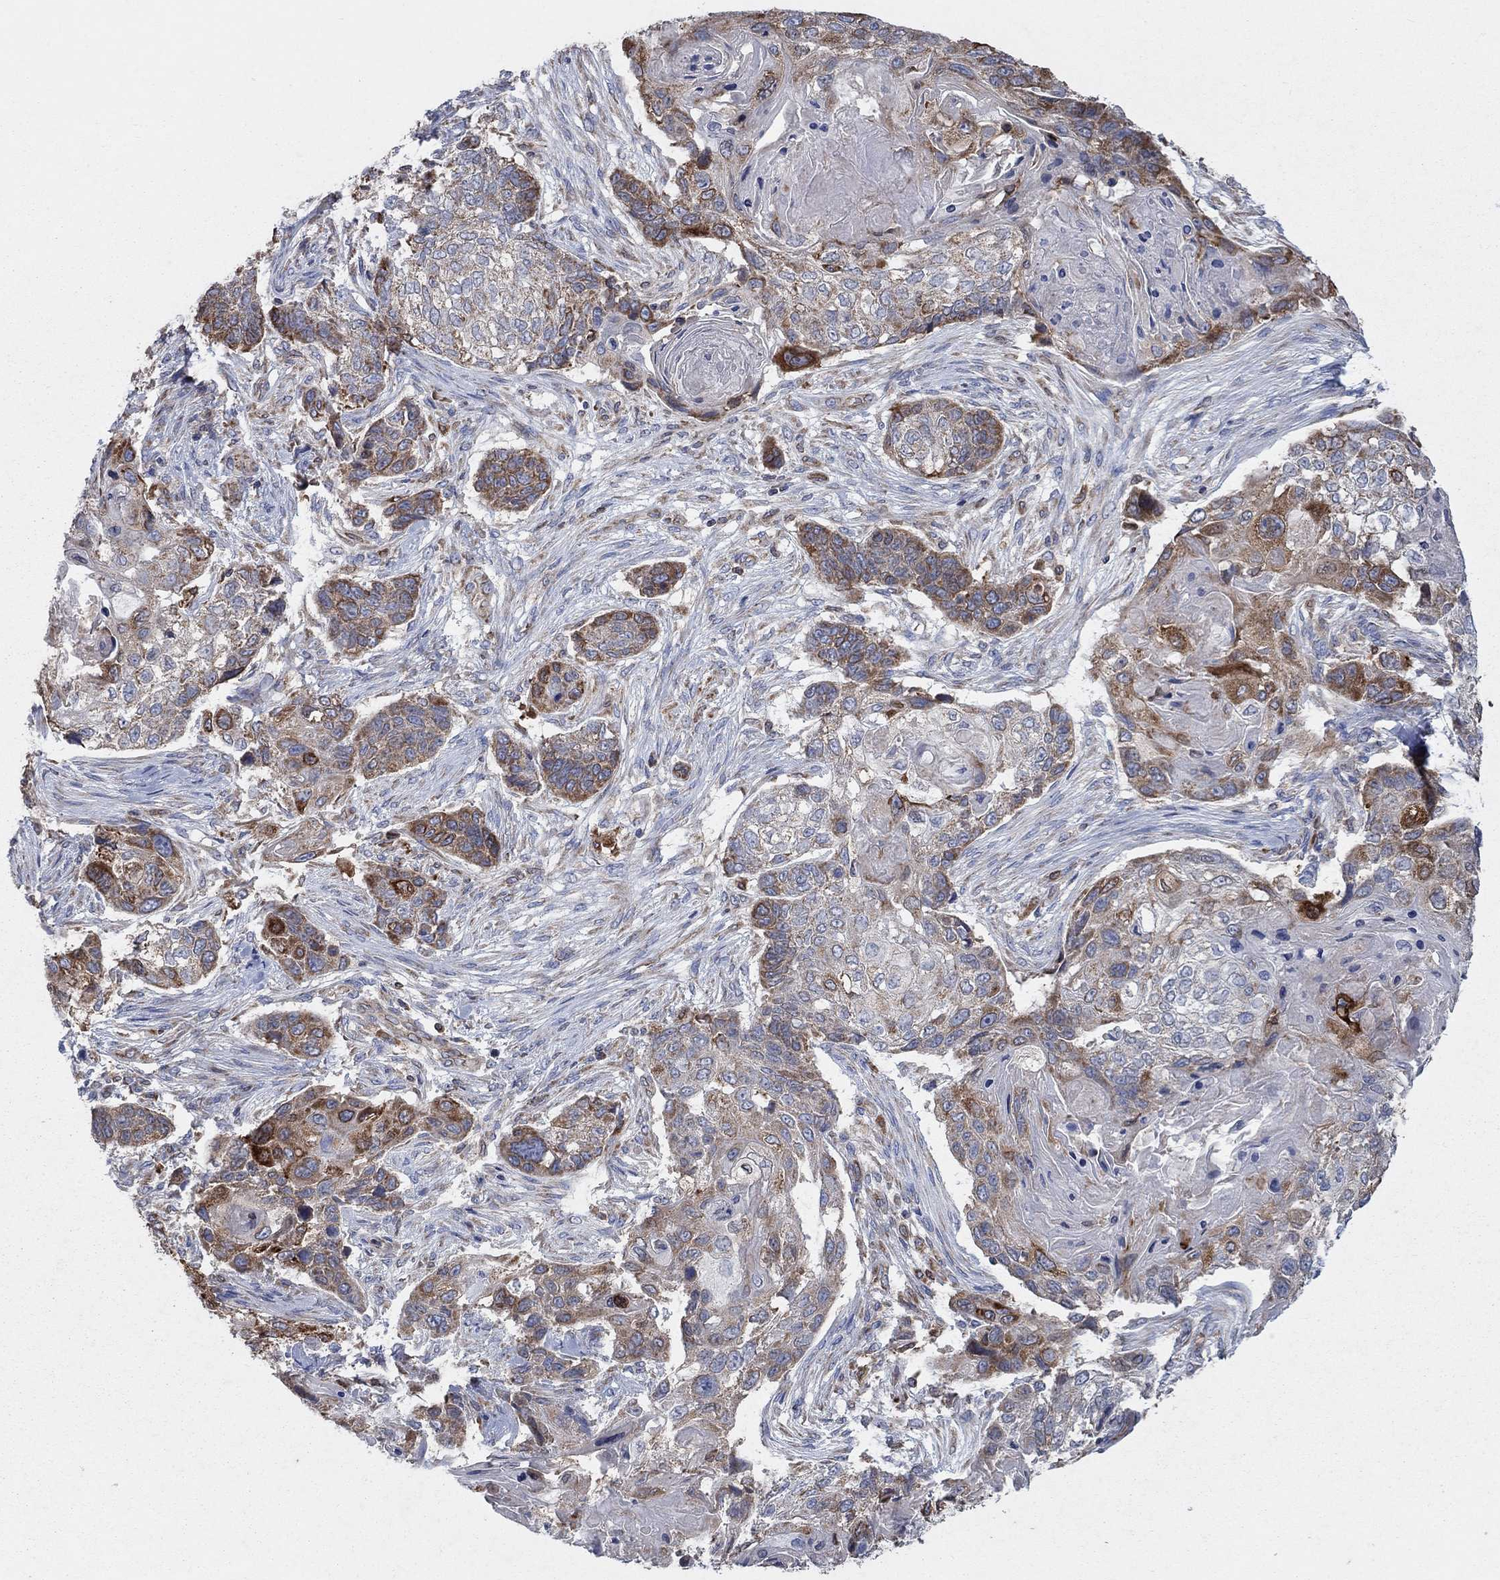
{"staining": {"intensity": "moderate", "quantity": "25%-75%", "location": "cytoplasmic/membranous"}, "tissue": "lung cancer", "cell_type": "Tumor cells", "image_type": "cancer", "snomed": [{"axis": "morphology", "description": "Normal tissue, NOS"}, {"axis": "morphology", "description": "Squamous cell carcinoma, NOS"}, {"axis": "topography", "description": "Bronchus"}, {"axis": "topography", "description": "Lung"}], "caption": "Lung cancer (squamous cell carcinoma) was stained to show a protein in brown. There is medium levels of moderate cytoplasmic/membranous positivity in approximately 25%-75% of tumor cells. (DAB (3,3'-diaminobenzidine) = brown stain, brightfield microscopy at high magnification).", "gene": "NCEH1", "patient": {"sex": "male", "age": 69}}